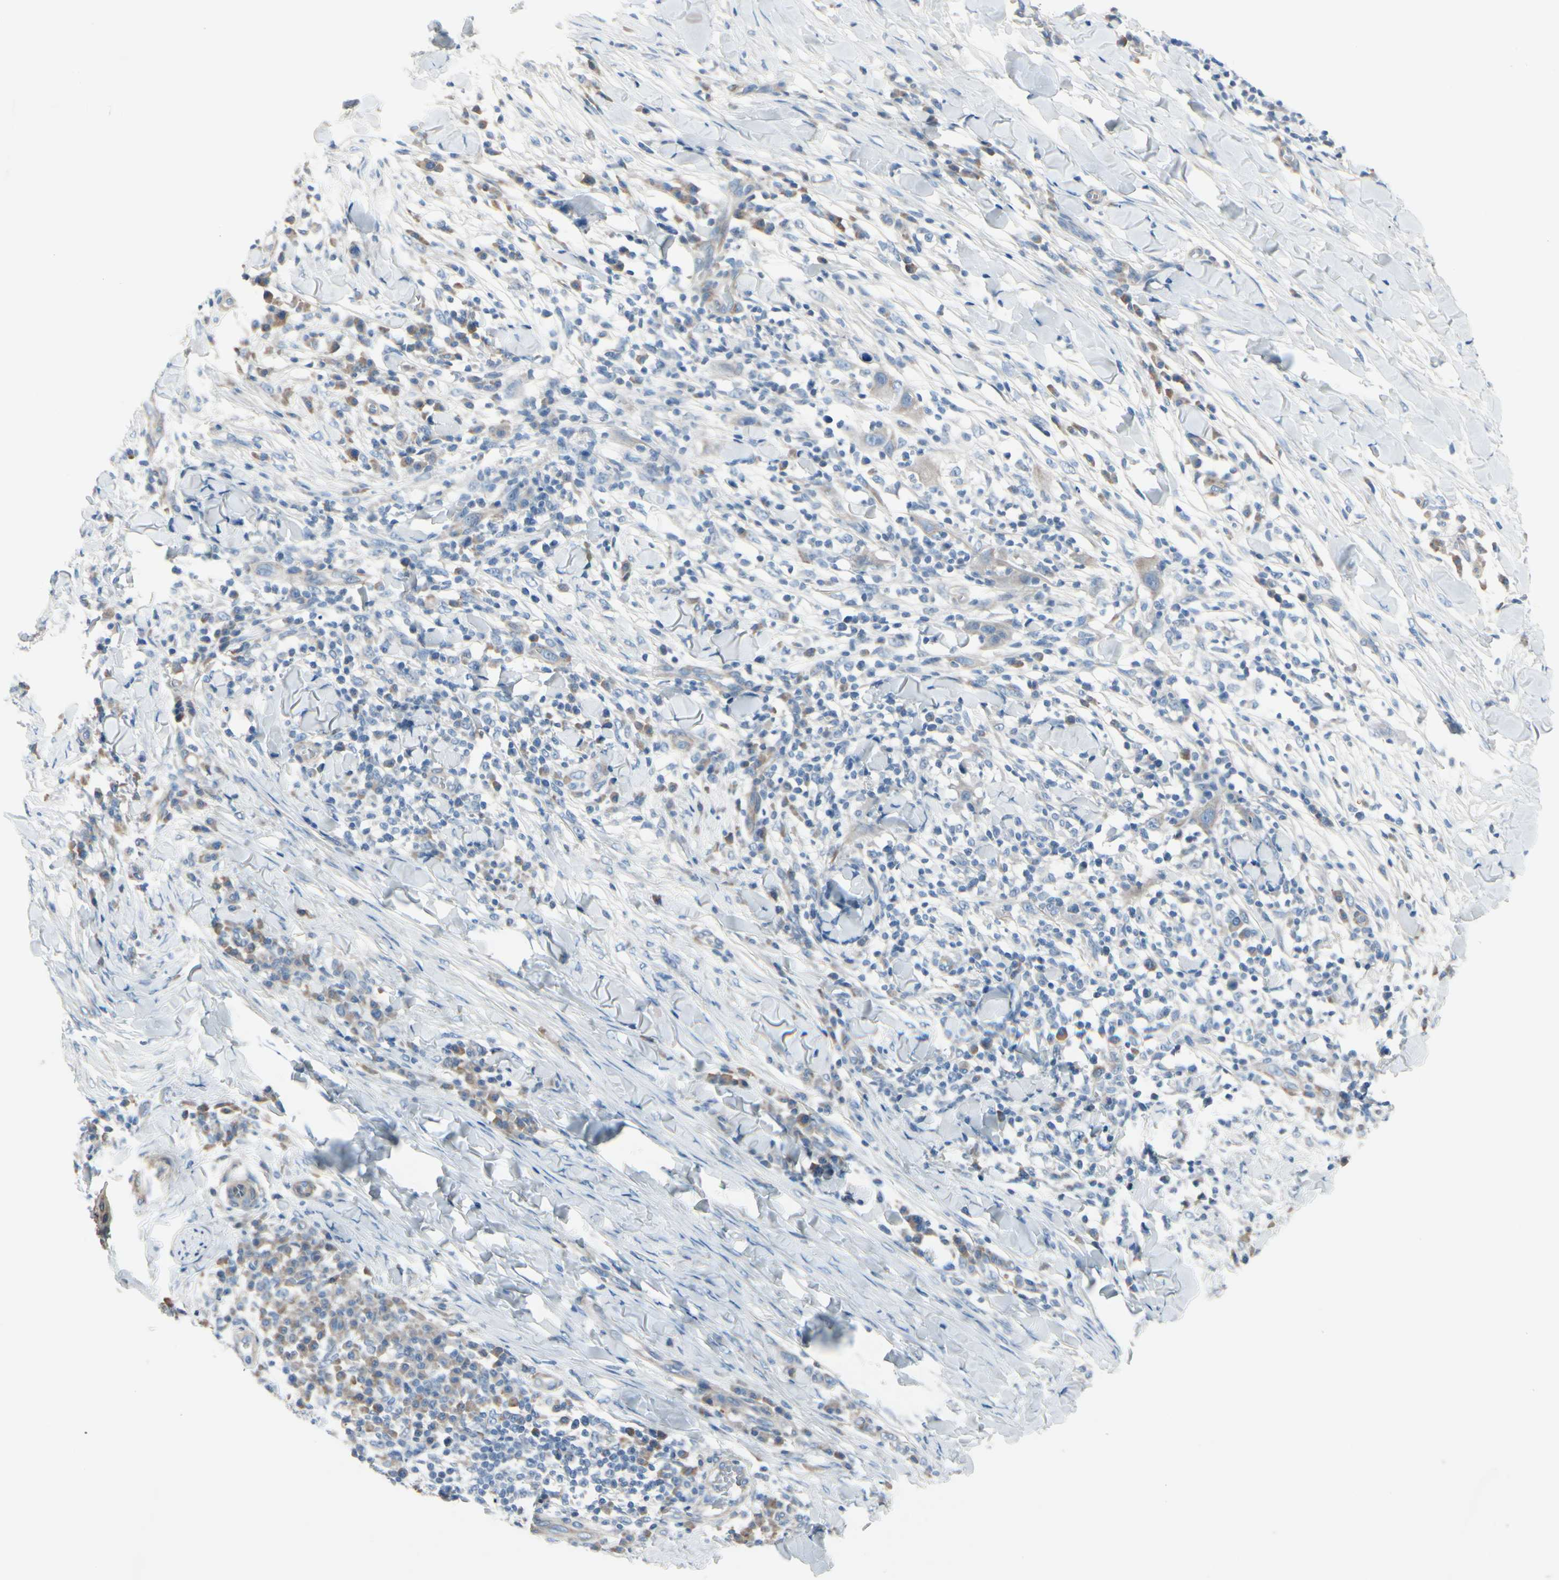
{"staining": {"intensity": "weak", "quantity": "25%-75%", "location": "cytoplasmic/membranous"}, "tissue": "skin cancer", "cell_type": "Tumor cells", "image_type": "cancer", "snomed": [{"axis": "morphology", "description": "Squamous cell carcinoma, NOS"}, {"axis": "topography", "description": "Skin"}], "caption": "Skin cancer stained with DAB immunohistochemistry (IHC) exhibits low levels of weak cytoplasmic/membranous staining in approximately 25%-75% of tumor cells. (Brightfield microscopy of DAB IHC at high magnification).", "gene": "MAP2", "patient": {"sex": "male", "age": 24}}